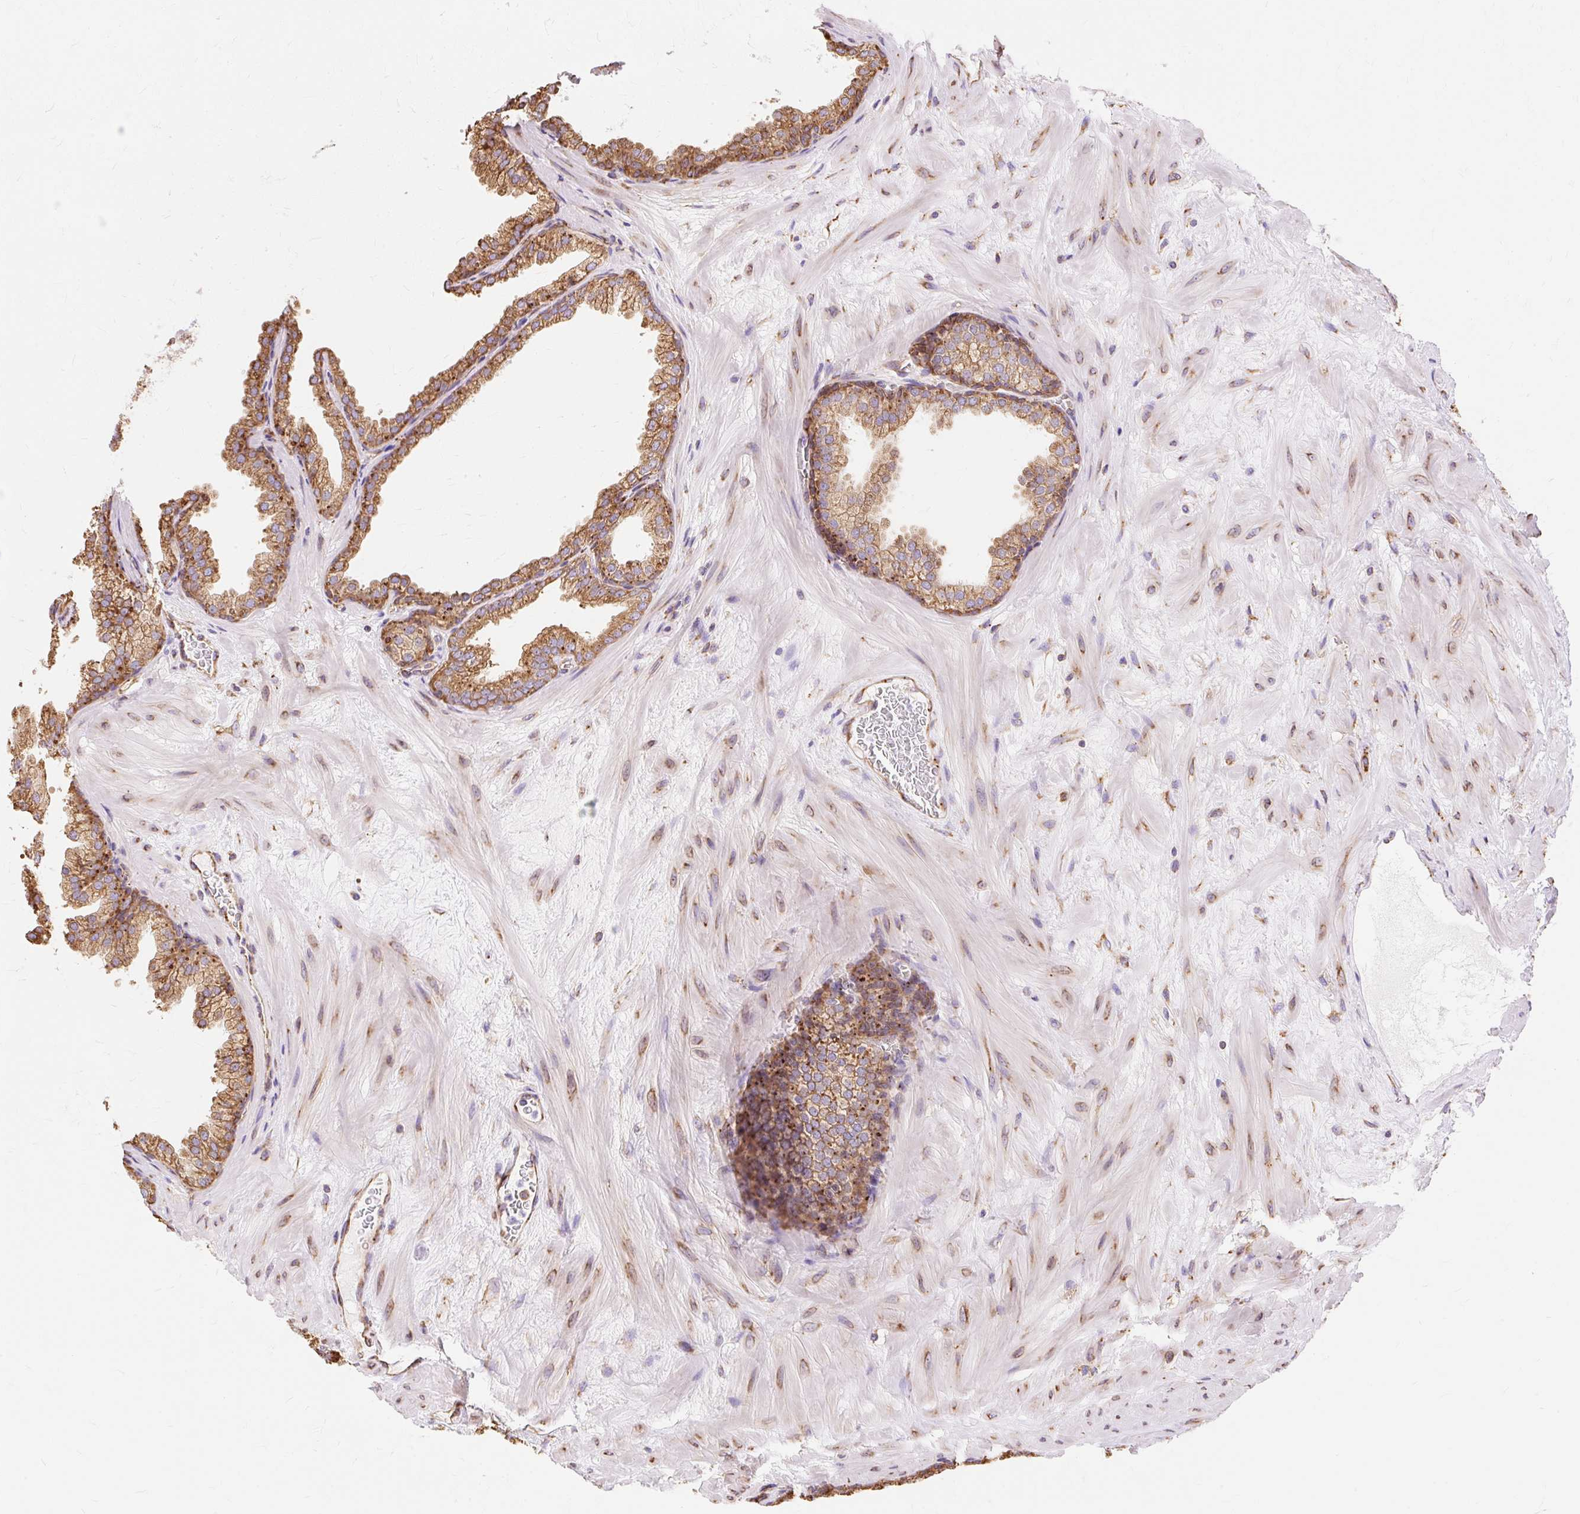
{"staining": {"intensity": "moderate", "quantity": ">75%", "location": "cytoplasmic/membranous"}, "tissue": "prostate", "cell_type": "Glandular cells", "image_type": "normal", "snomed": [{"axis": "morphology", "description": "Normal tissue, NOS"}, {"axis": "topography", "description": "Prostate"}], "caption": "A photomicrograph of prostate stained for a protein demonstrates moderate cytoplasmic/membranous brown staining in glandular cells.", "gene": "ENSG00000260836", "patient": {"sex": "male", "age": 37}}